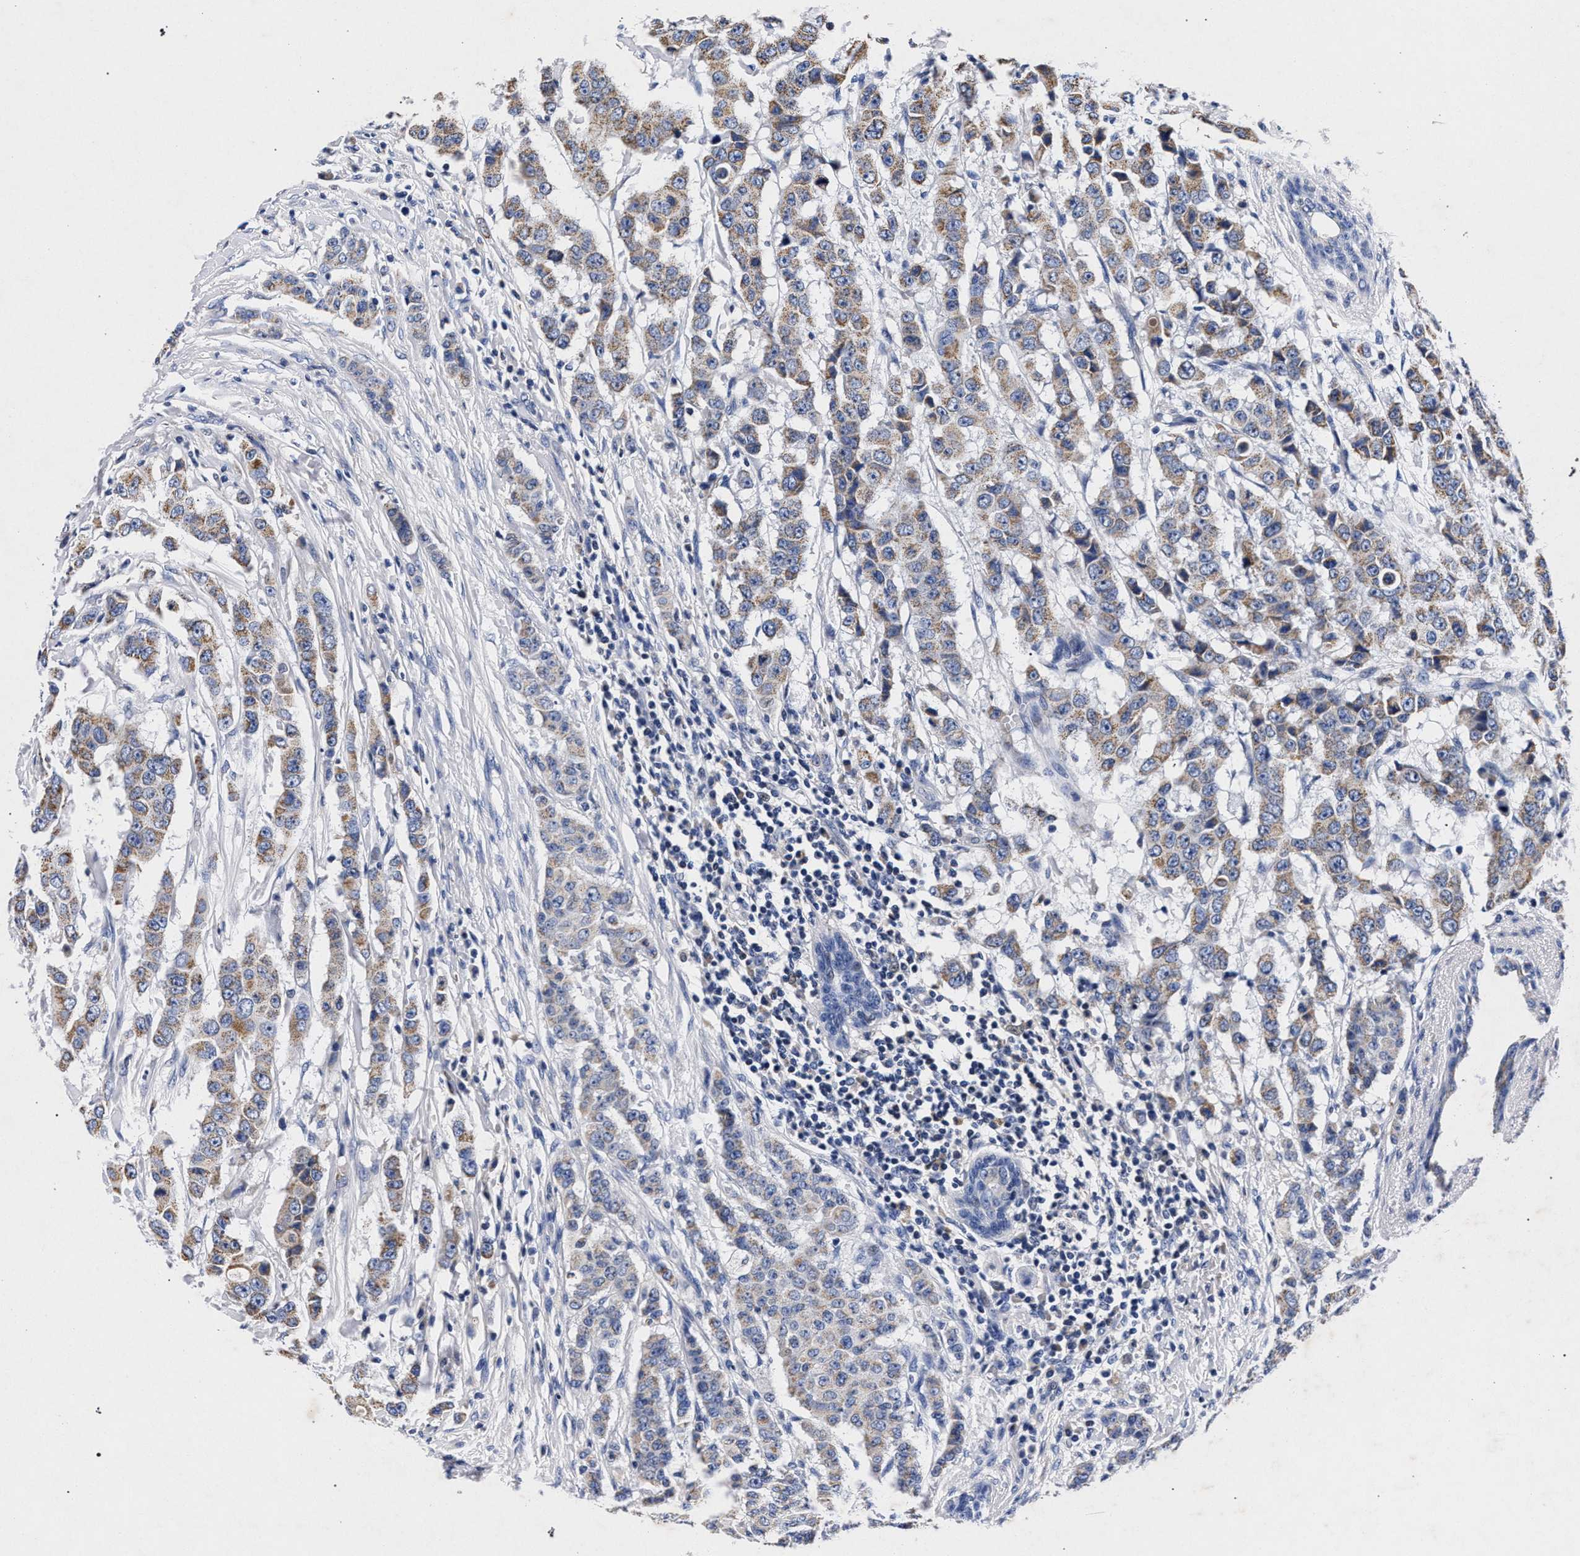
{"staining": {"intensity": "weak", "quantity": "25%-75%", "location": "cytoplasmic/membranous"}, "tissue": "breast cancer", "cell_type": "Tumor cells", "image_type": "cancer", "snomed": [{"axis": "morphology", "description": "Duct carcinoma"}, {"axis": "topography", "description": "Breast"}], "caption": "Brown immunohistochemical staining in breast cancer reveals weak cytoplasmic/membranous staining in about 25%-75% of tumor cells. The staining was performed using DAB, with brown indicating positive protein expression. Nuclei are stained blue with hematoxylin.", "gene": "HSD17B14", "patient": {"sex": "female", "age": 40}}